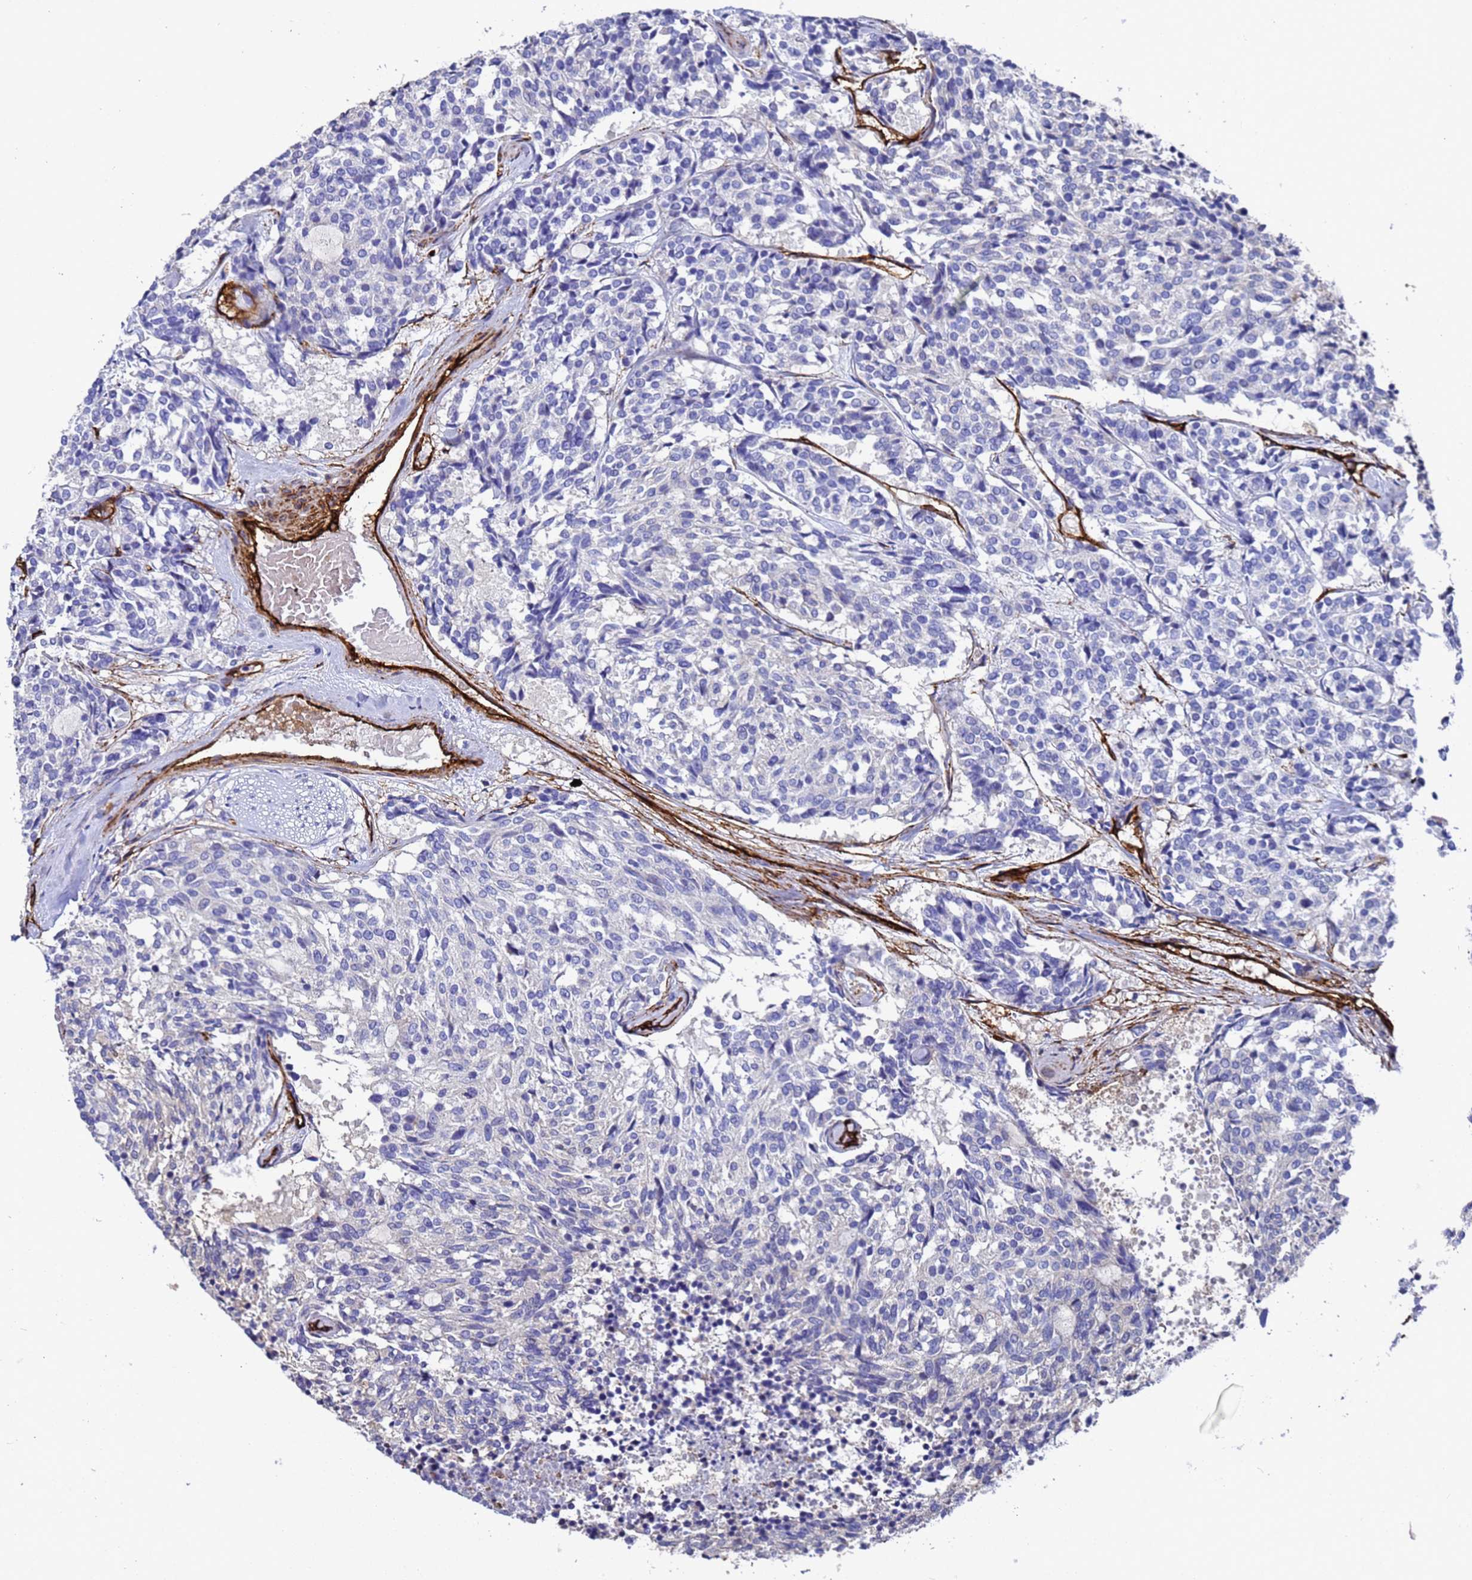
{"staining": {"intensity": "negative", "quantity": "none", "location": "none"}, "tissue": "carcinoid", "cell_type": "Tumor cells", "image_type": "cancer", "snomed": [{"axis": "morphology", "description": "Carcinoid, malignant, NOS"}, {"axis": "topography", "description": "Pancreas"}], "caption": "High magnification brightfield microscopy of malignant carcinoid stained with DAB (3,3'-diaminobenzidine) (brown) and counterstained with hematoxylin (blue): tumor cells show no significant staining.", "gene": "ADIPOQ", "patient": {"sex": "female", "age": 54}}